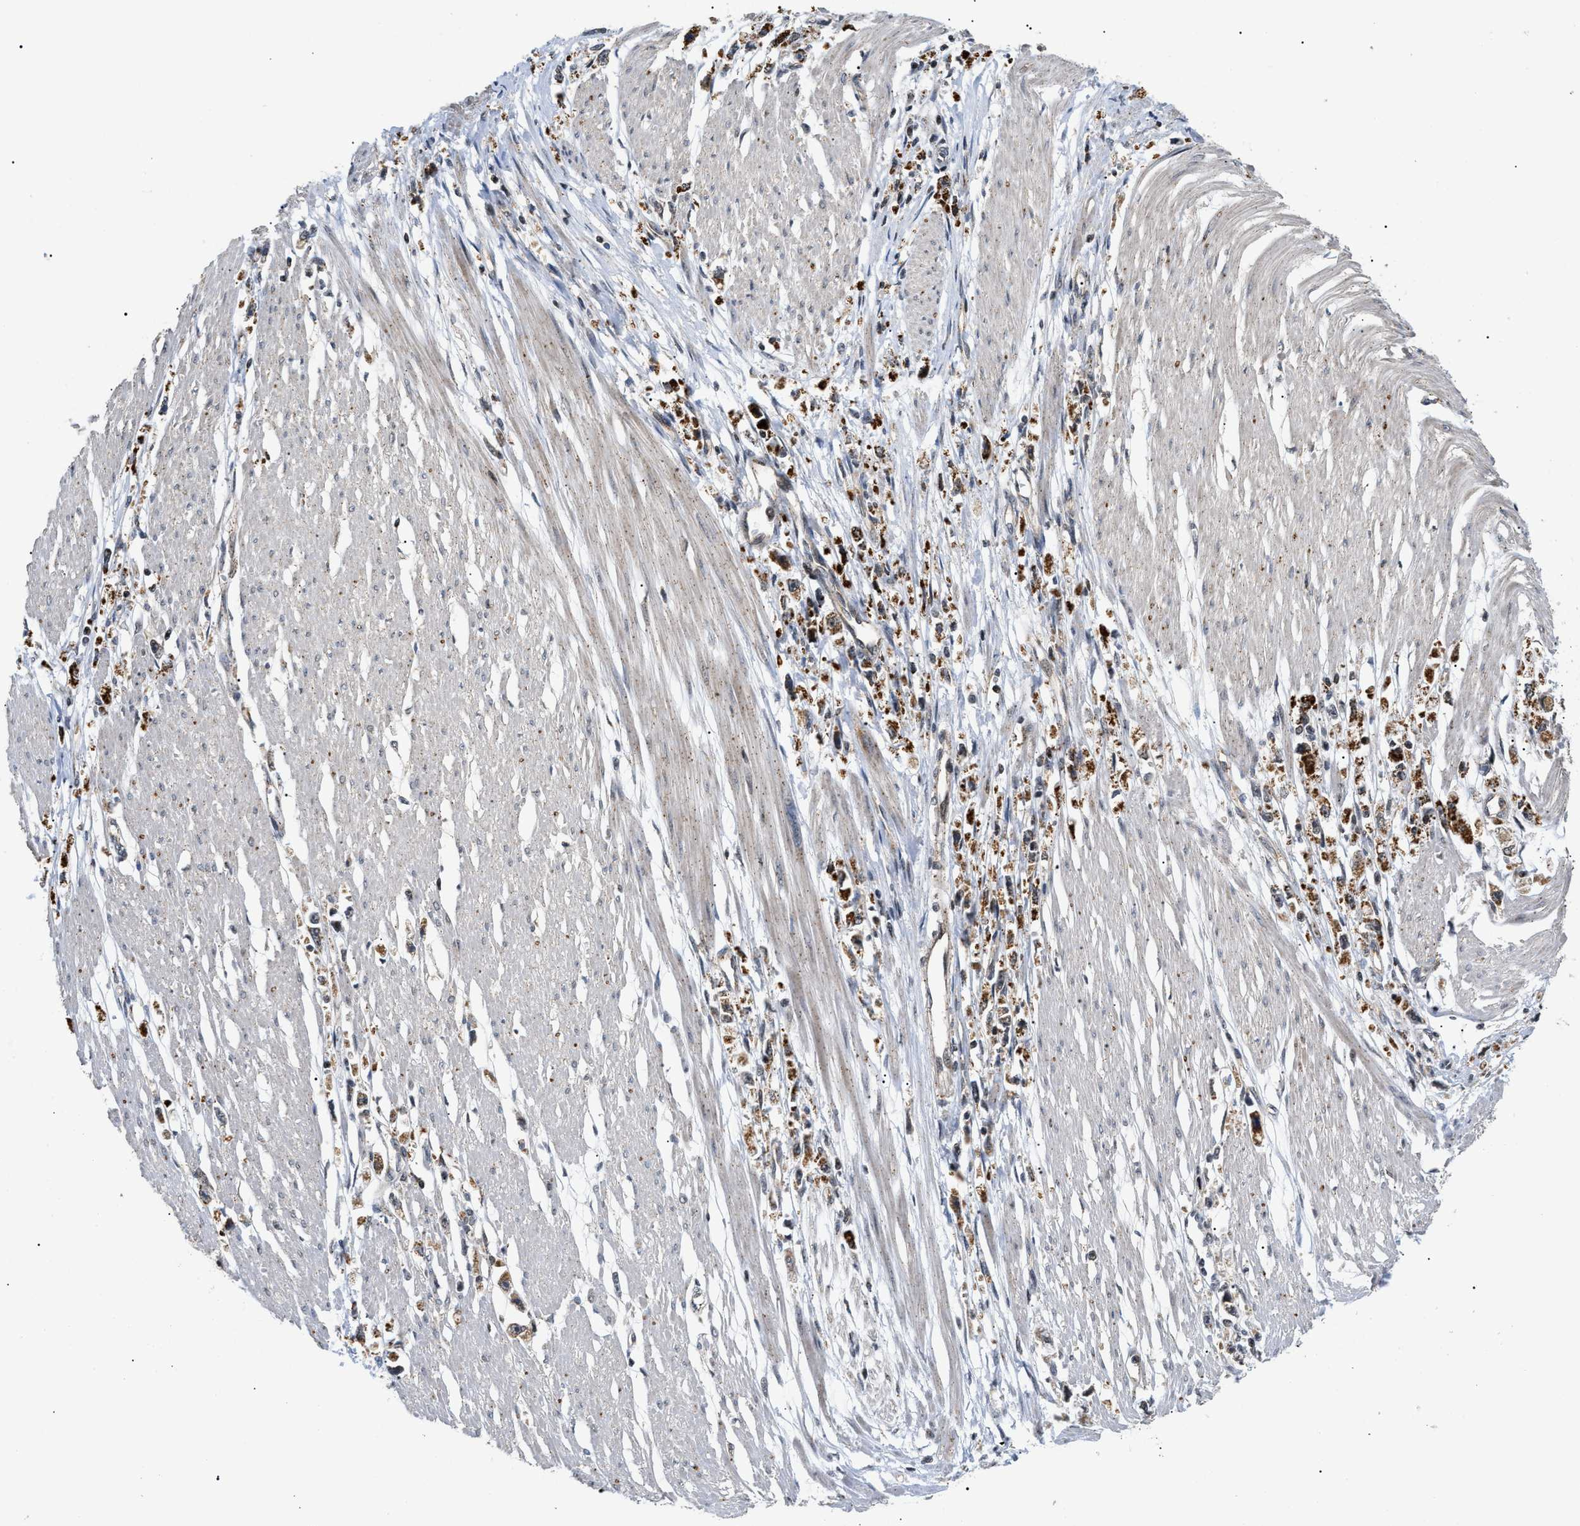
{"staining": {"intensity": "moderate", "quantity": ">75%", "location": "cytoplasmic/membranous"}, "tissue": "stomach cancer", "cell_type": "Tumor cells", "image_type": "cancer", "snomed": [{"axis": "morphology", "description": "Adenocarcinoma, NOS"}, {"axis": "topography", "description": "Stomach"}], "caption": "Tumor cells demonstrate medium levels of moderate cytoplasmic/membranous positivity in about >75% of cells in adenocarcinoma (stomach).", "gene": "ZBTB11", "patient": {"sex": "female", "age": 59}}